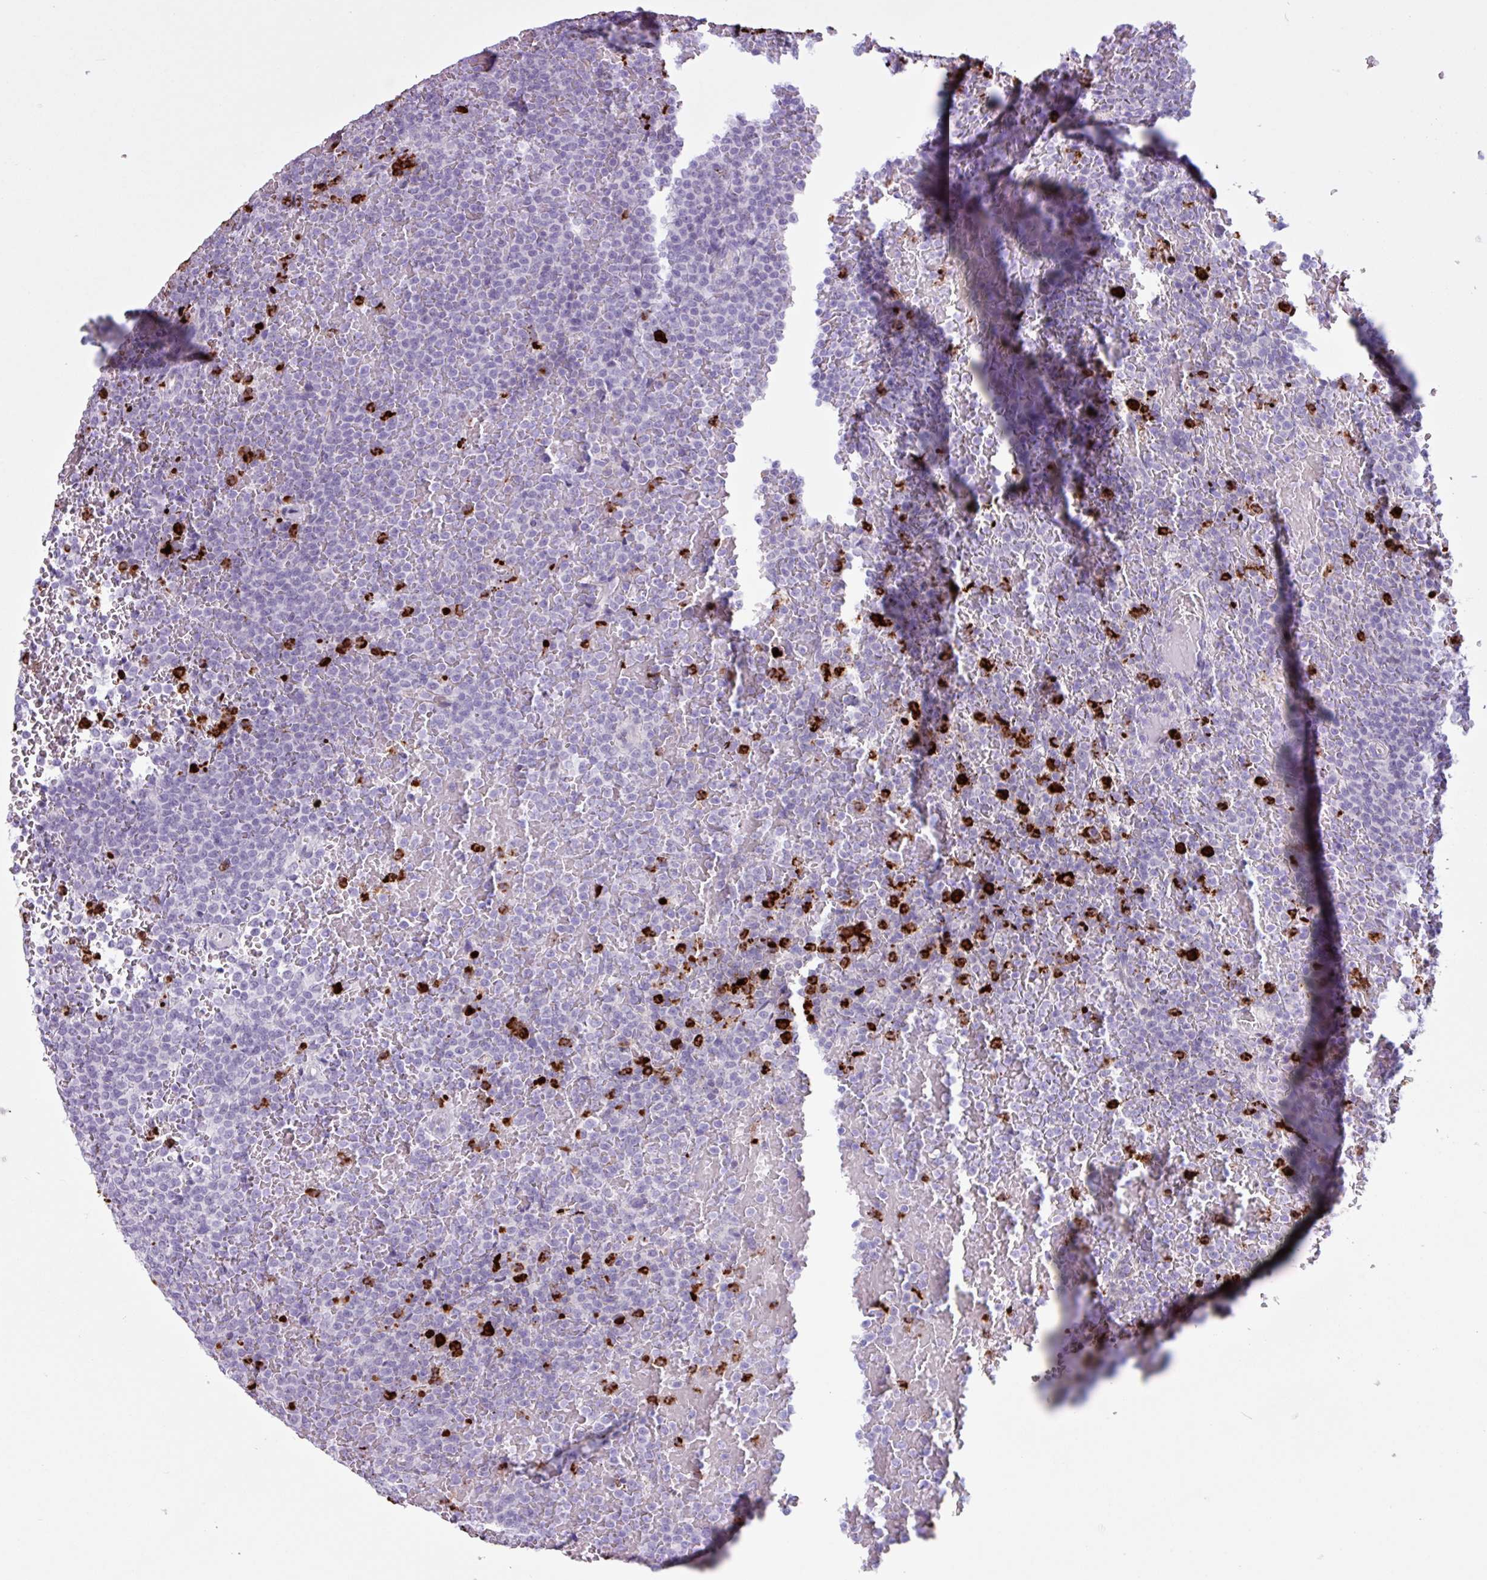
{"staining": {"intensity": "negative", "quantity": "none", "location": "none"}, "tissue": "lymphoma", "cell_type": "Tumor cells", "image_type": "cancer", "snomed": [{"axis": "morphology", "description": "Malignant lymphoma, non-Hodgkin's type, Low grade"}, {"axis": "topography", "description": "Spleen"}], "caption": "Image shows no protein positivity in tumor cells of malignant lymphoma, non-Hodgkin's type (low-grade) tissue.", "gene": "TMEM178A", "patient": {"sex": "male", "age": 60}}